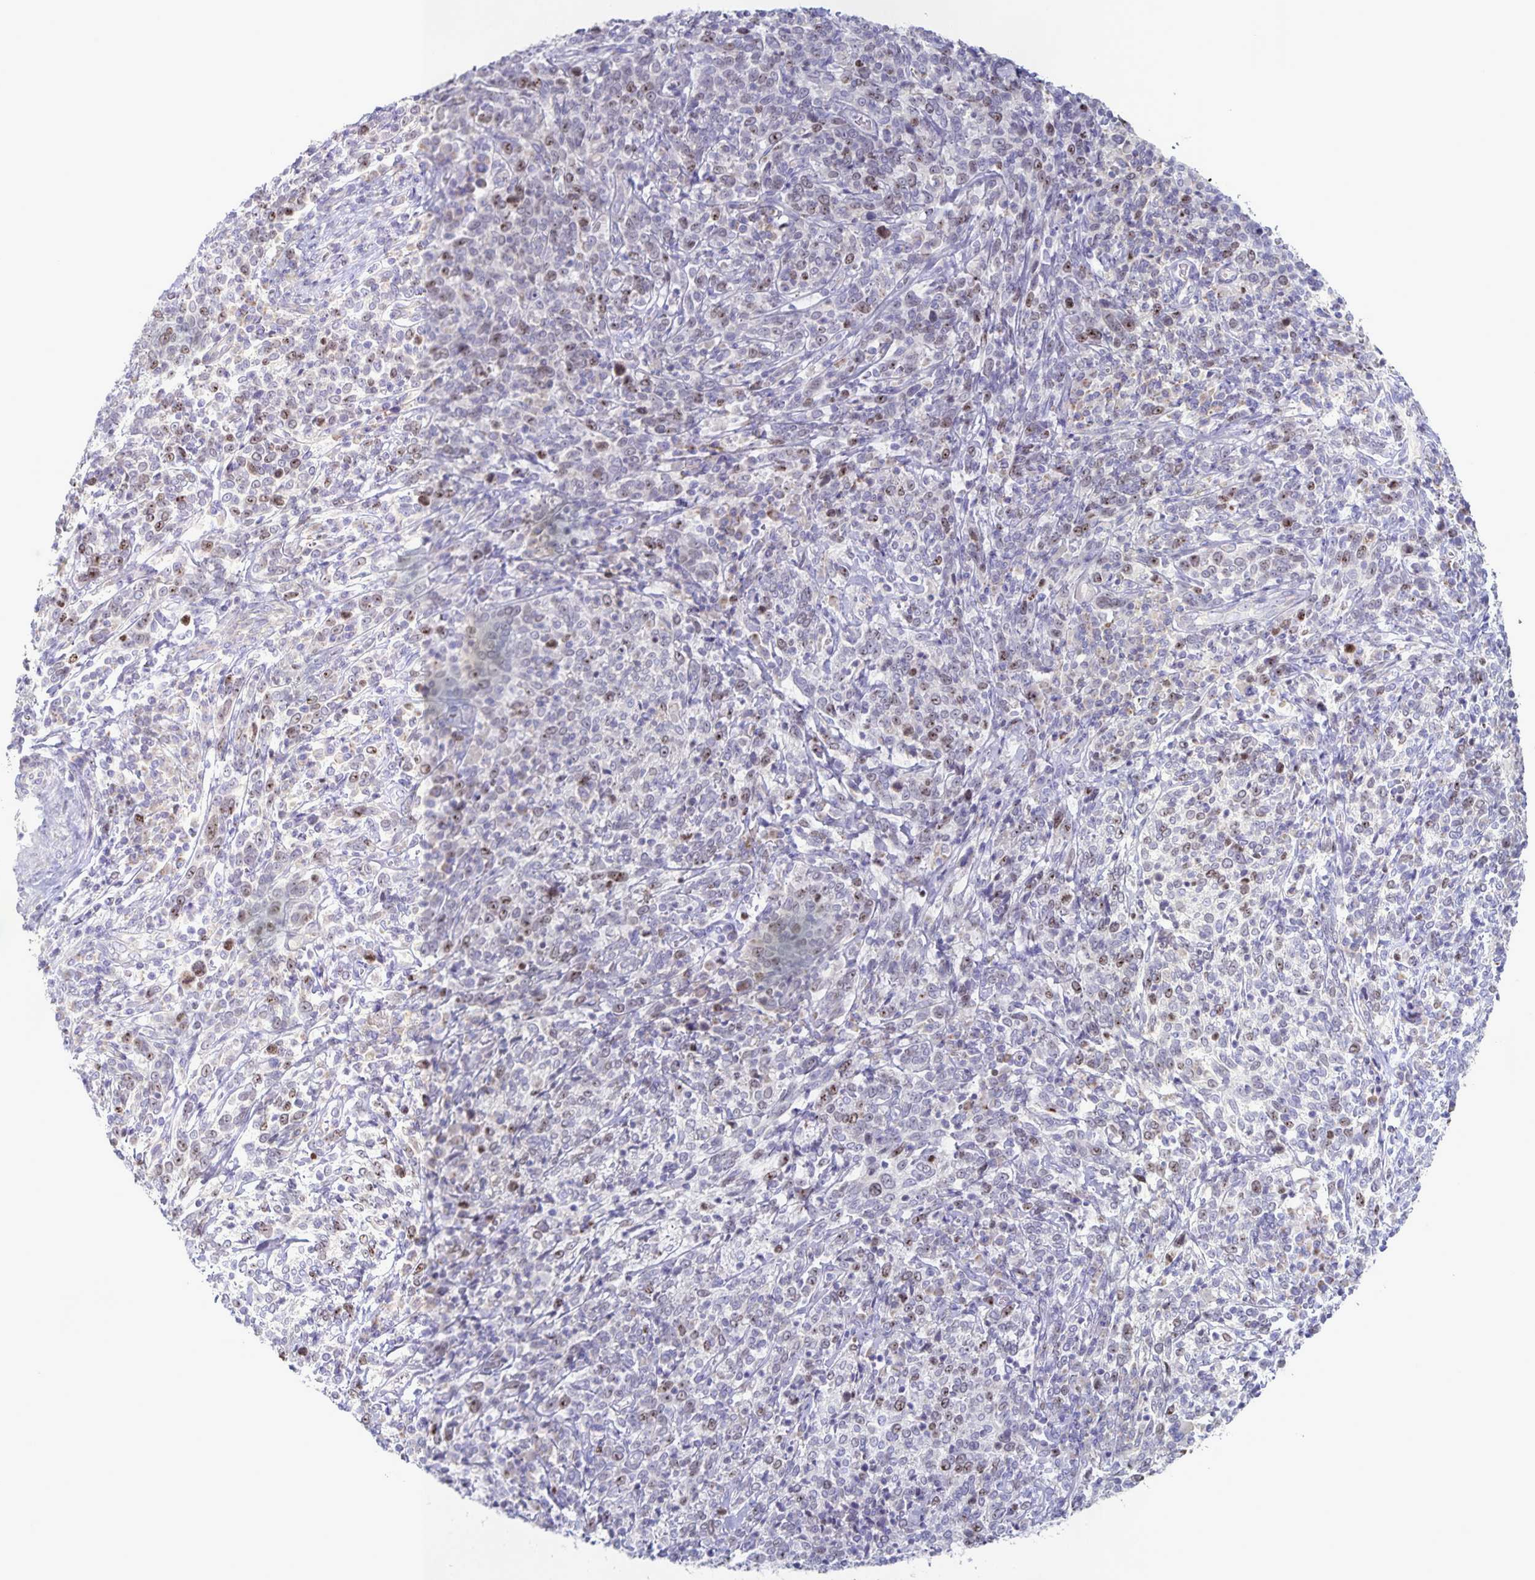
{"staining": {"intensity": "weak", "quantity": "25%-75%", "location": "nuclear"}, "tissue": "cervical cancer", "cell_type": "Tumor cells", "image_type": "cancer", "snomed": [{"axis": "morphology", "description": "Squamous cell carcinoma, NOS"}, {"axis": "topography", "description": "Cervix"}], "caption": "Immunohistochemistry image of neoplastic tissue: human cervical squamous cell carcinoma stained using immunohistochemistry reveals low levels of weak protein expression localized specifically in the nuclear of tumor cells, appearing as a nuclear brown color.", "gene": "CENPH", "patient": {"sex": "female", "age": 46}}